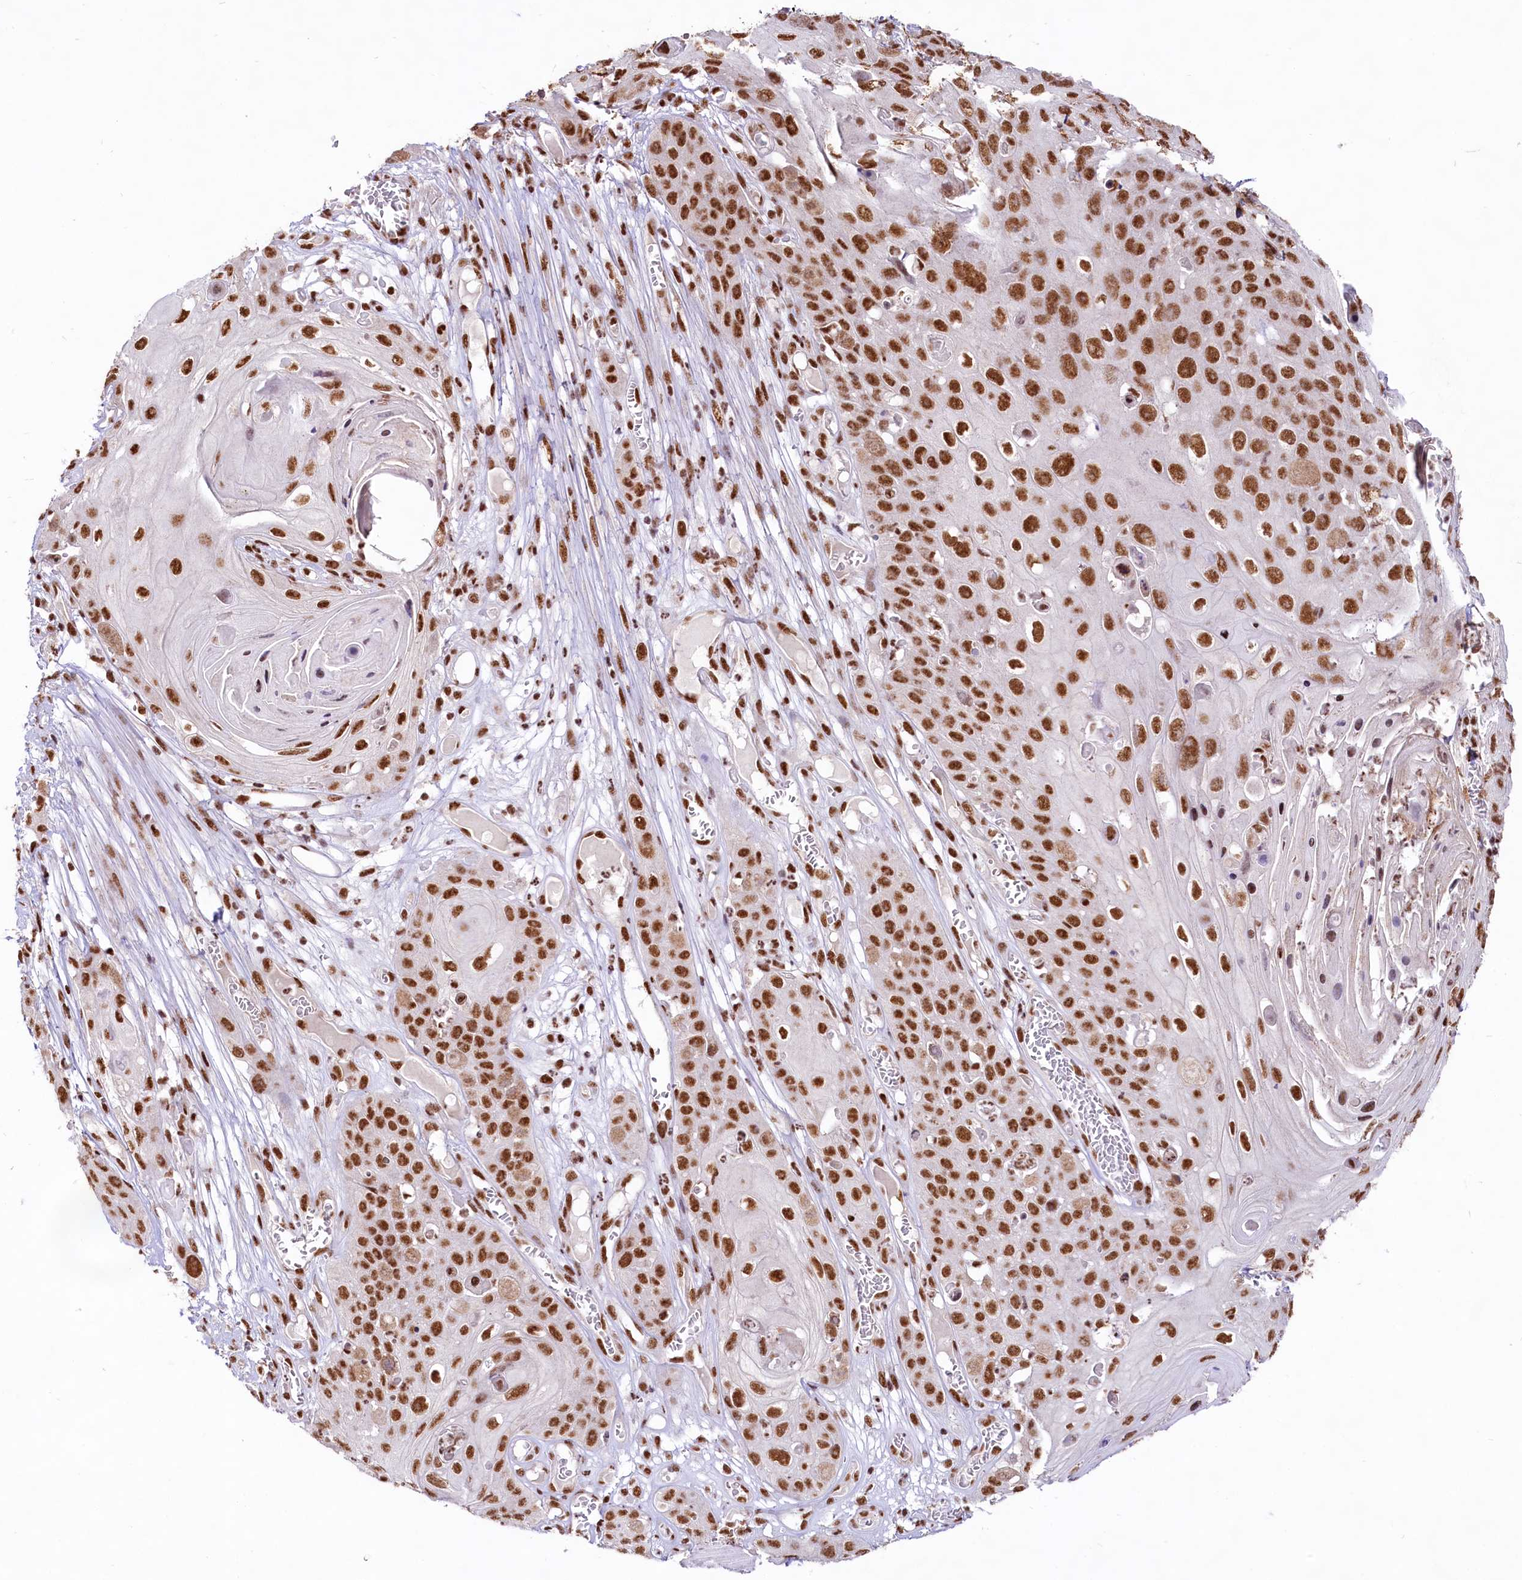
{"staining": {"intensity": "strong", "quantity": ">75%", "location": "nuclear"}, "tissue": "skin cancer", "cell_type": "Tumor cells", "image_type": "cancer", "snomed": [{"axis": "morphology", "description": "Squamous cell carcinoma, NOS"}, {"axis": "topography", "description": "Skin"}], "caption": "Immunohistochemical staining of human skin squamous cell carcinoma shows strong nuclear protein staining in approximately >75% of tumor cells.", "gene": "HIRA", "patient": {"sex": "male", "age": 55}}